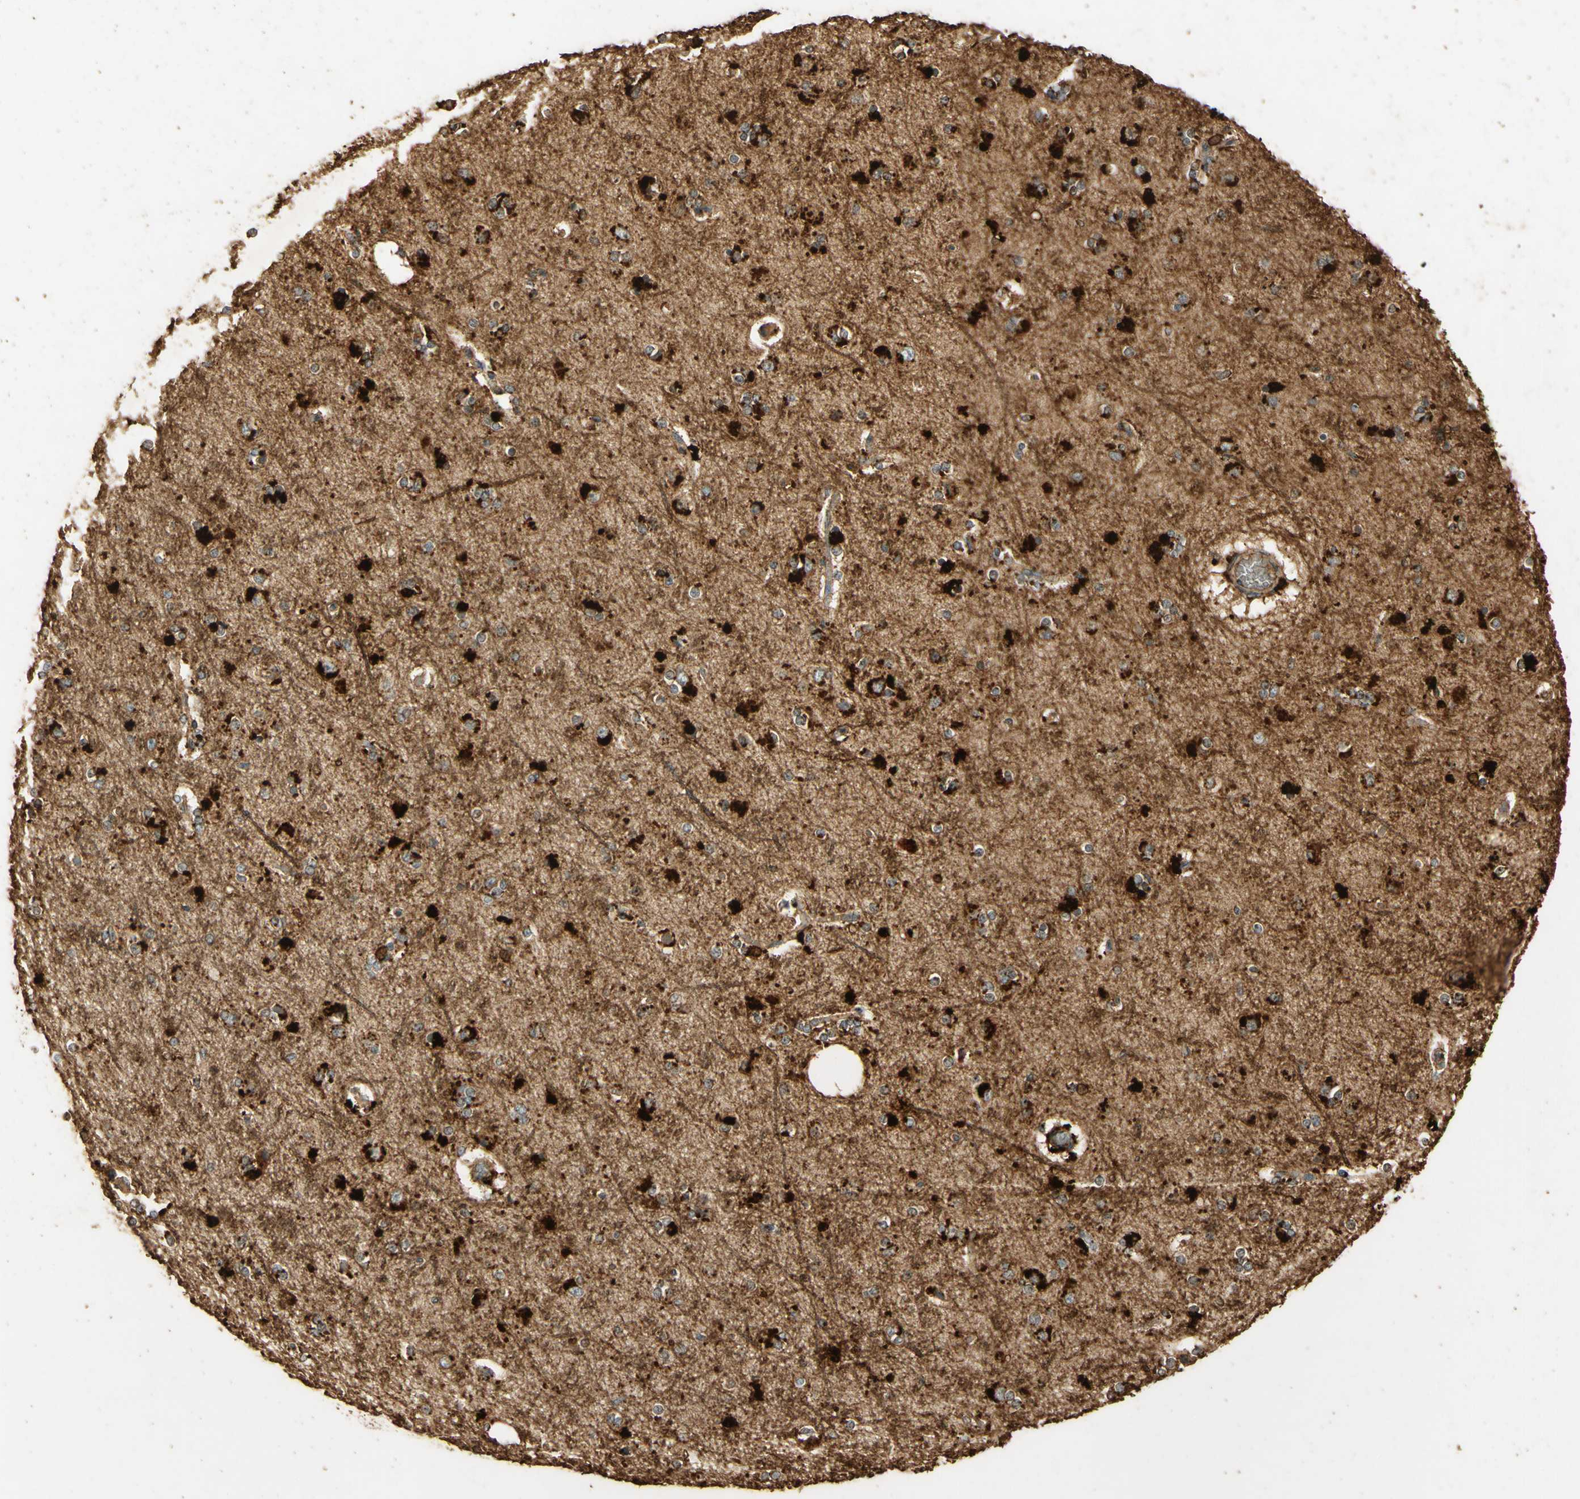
{"staining": {"intensity": "weak", "quantity": "25%-75%", "location": "cytoplasmic/membranous"}, "tissue": "cerebral cortex", "cell_type": "Endothelial cells", "image_type": "normal", "snomed": [{"axis": "morphology", "description": "Normal tissue, NOS"}, {"axis": "topography", "description": "Cerebral cortex"}], "caption": "This is a photomicrograph of IHC staining of unremarkable cerebral cortex, which shows weak expression in the cytoplasmic/membranous of endothelial cells.", "gene": "ARHGEF17", "patient": {"sex": "female", "age": 54}}